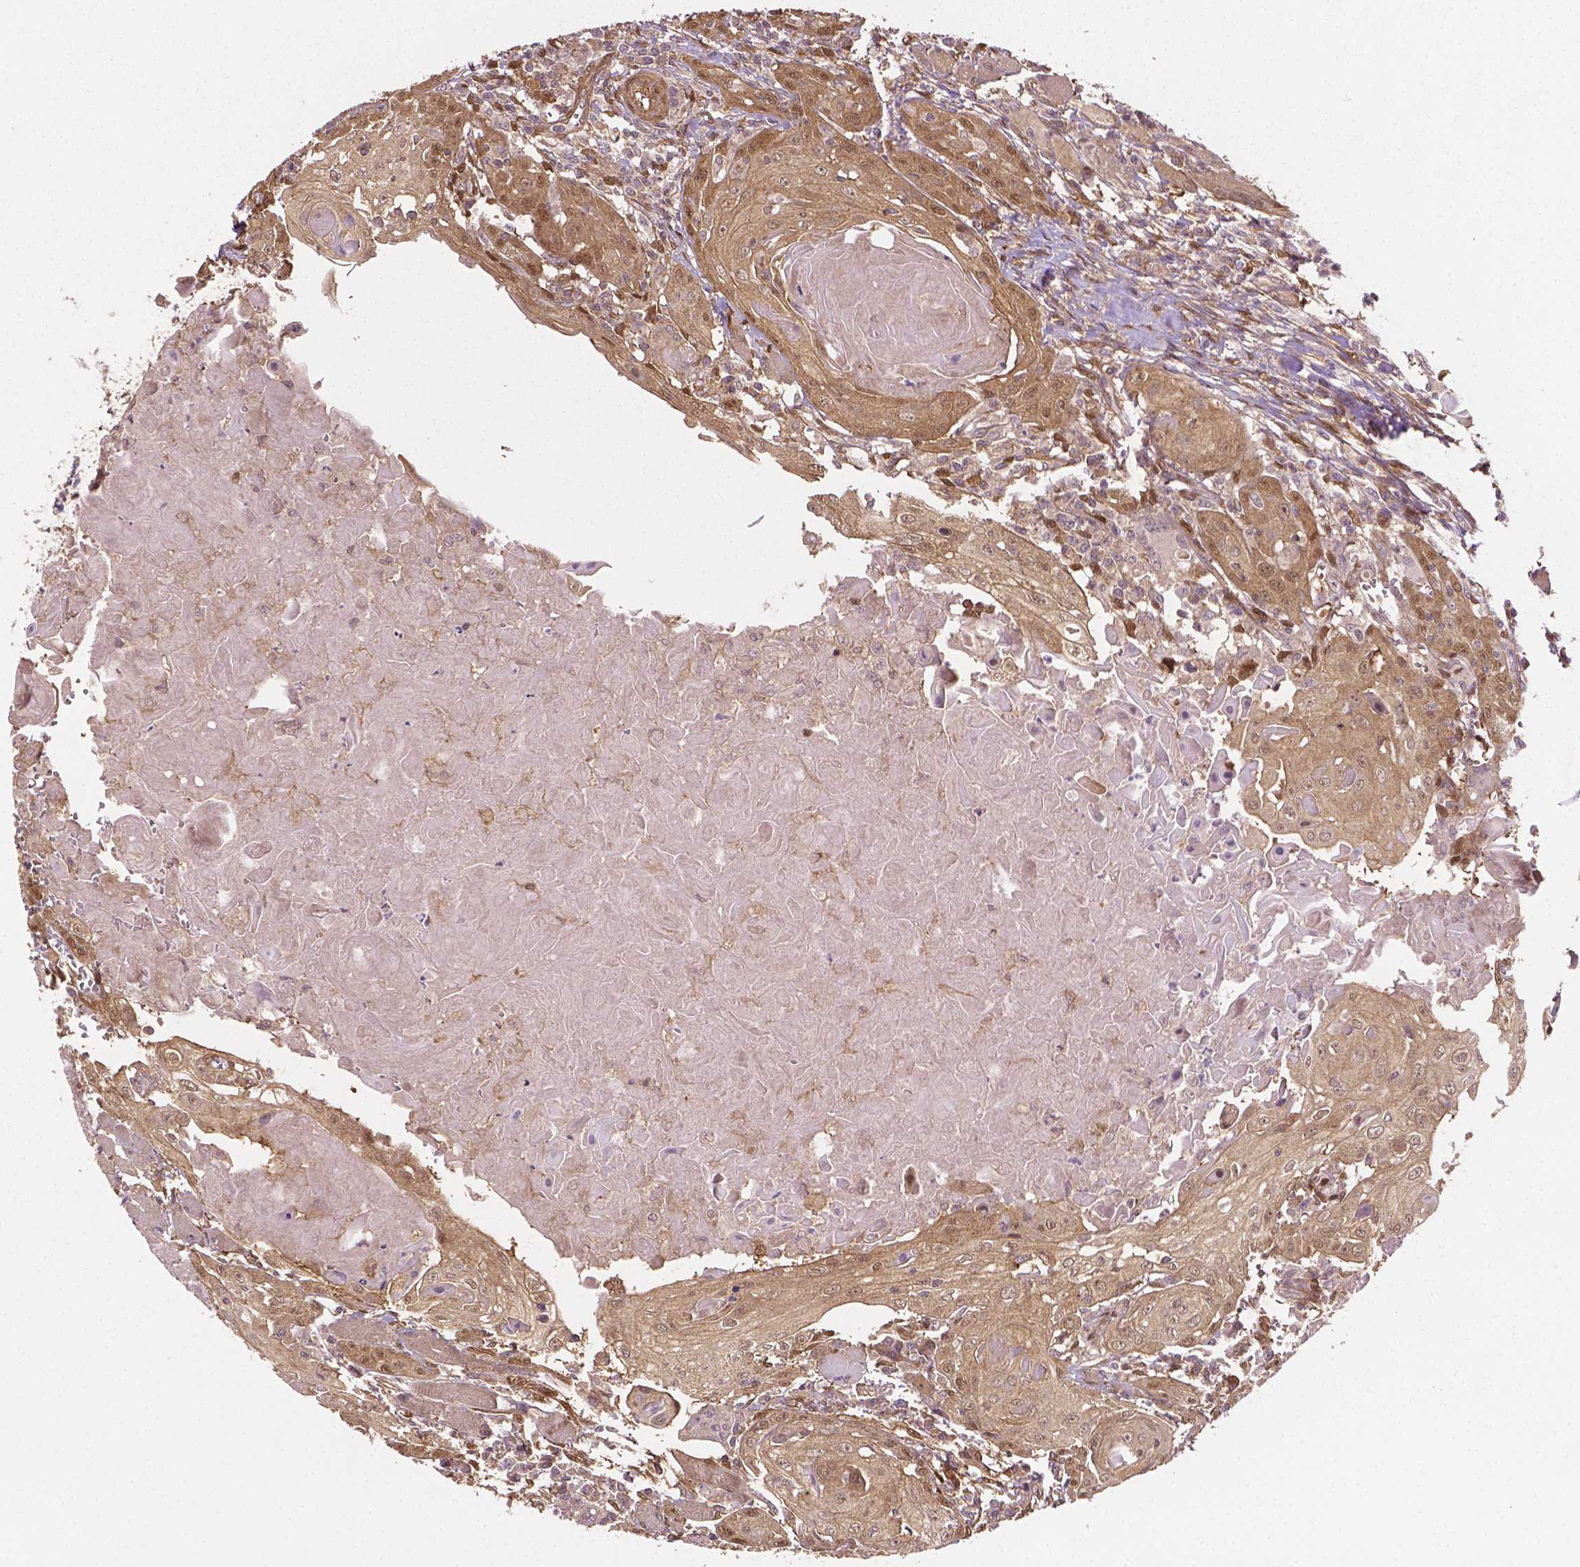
{"staining": {"intensity": "weak", "quantity": ">75%", "location": "cytoplasmic/membranous,nuclear"}, "tissue": "head and neck cancer", "cell_type": "Tumor cells", "image_type": "cancer", "snomed": [{"axis": "morphology", "description": "Squamous cell carcinoma, NOS"}, {"axis": "topography", "description": "Head-Neck"}], "caption": "Immunohistochemical staining of head and neck cancer (squamous cell carcinoma) demonstrates low levels of weak cytoplasmic/membranous and nuclear protein positivity in approximately >75% of tumor cells.", "gene": "YAP1", "patient": {"sex": "female", "age": 80}}